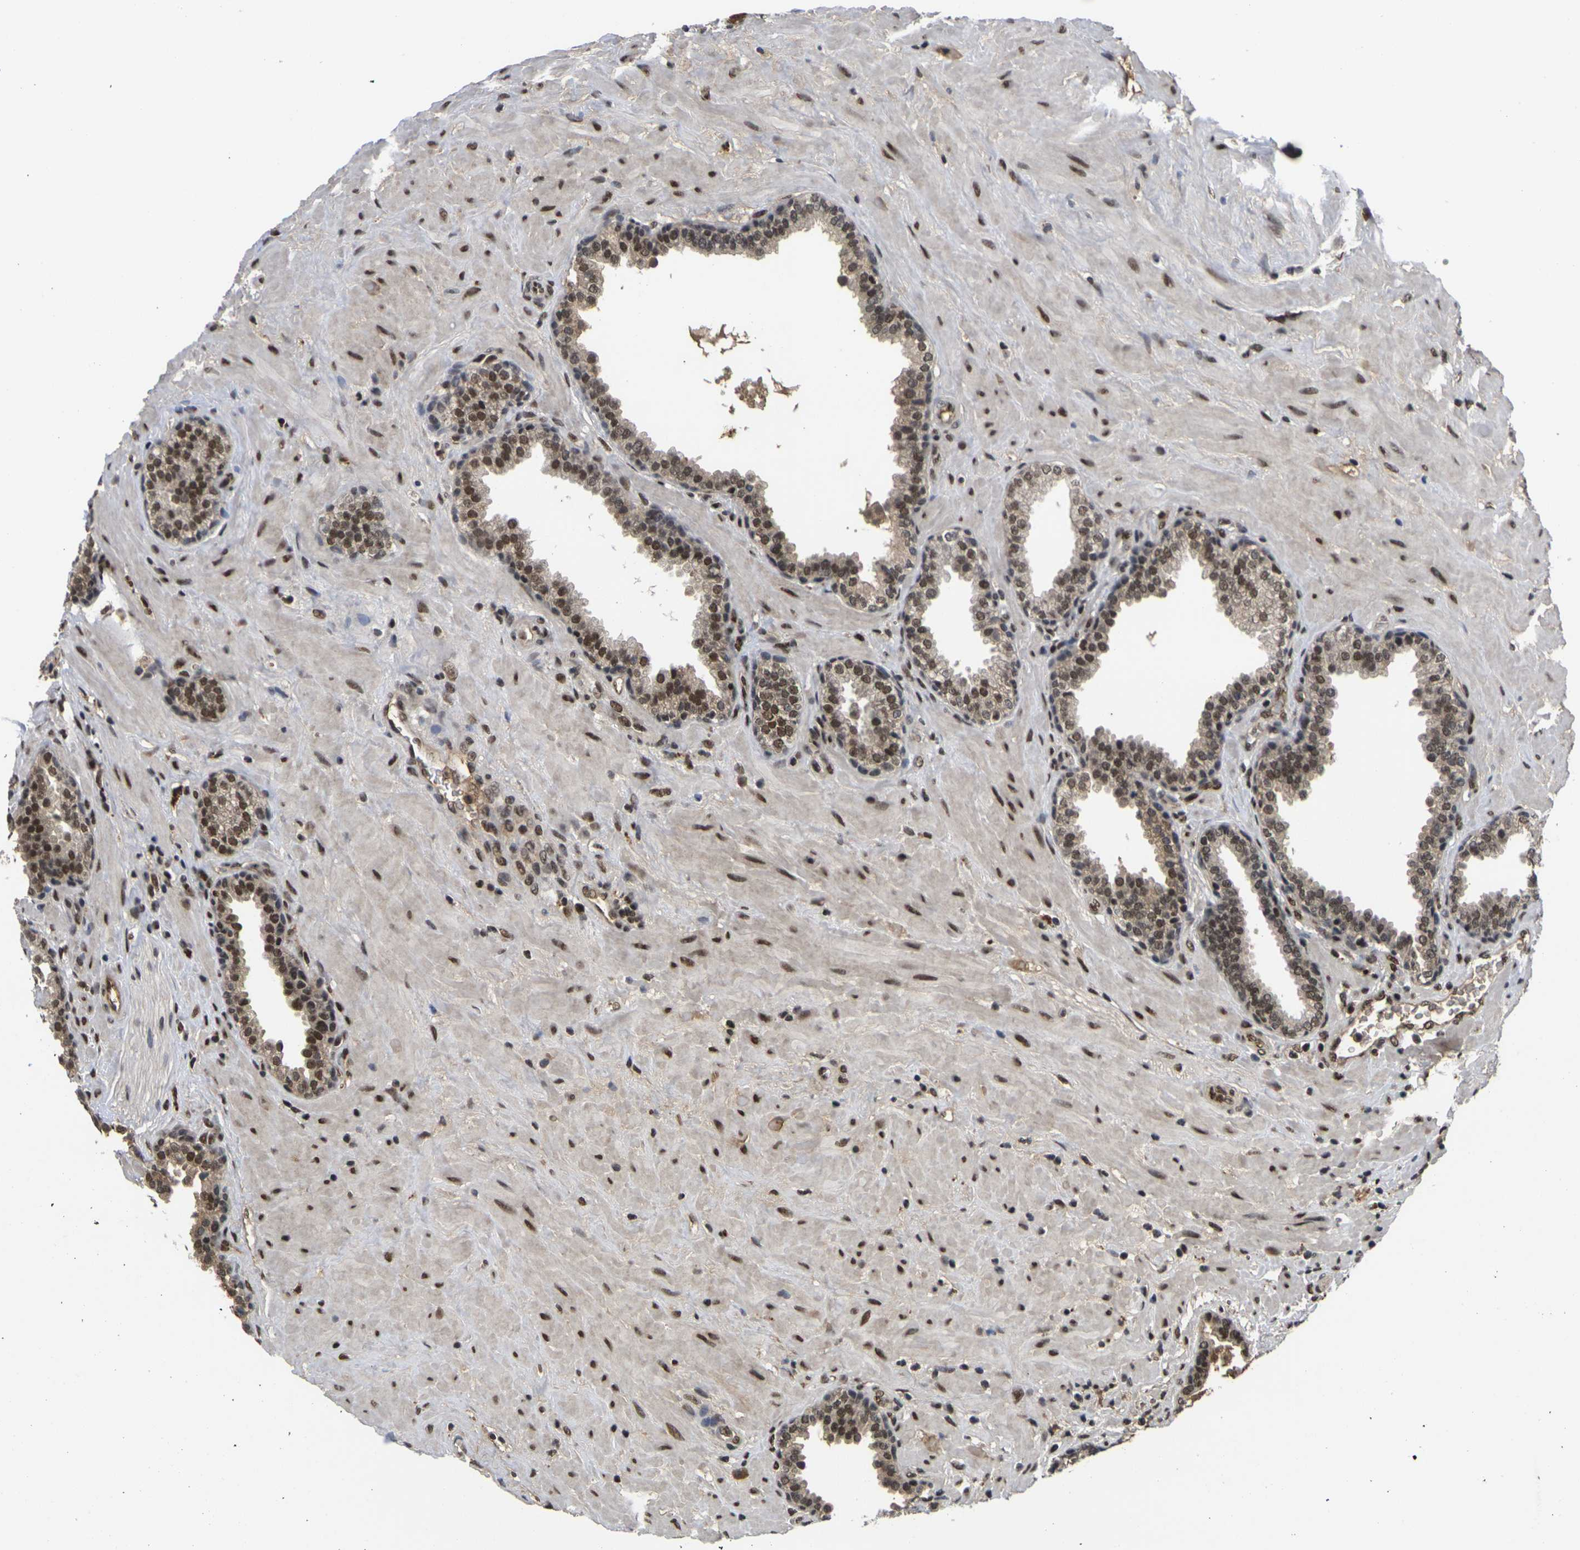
{"staining": {"intensity": "moderate", "quantity": ">75%", "location": "nuclear"}, "tissue": "prostate", "cell_type": "Glandular cells", "image_type": "normal", "snomed": [{"axis": "morphology", "description": "Normal tissue, NOS"}, {"axis": "topography", "description": "Prostate"}], "caption": "The micrograph exhibits immunohistochemical staining of unremarkable prostate. There is moderate nuclear expression is identified in approximately >75% of glandular cells. Using DAB (brown) and hematoxylin (blue) stains, captured at high magnification using brightfield microscopy.", "gene": "GTF2E1", "patient": {"sex": "male", "age": 51}}